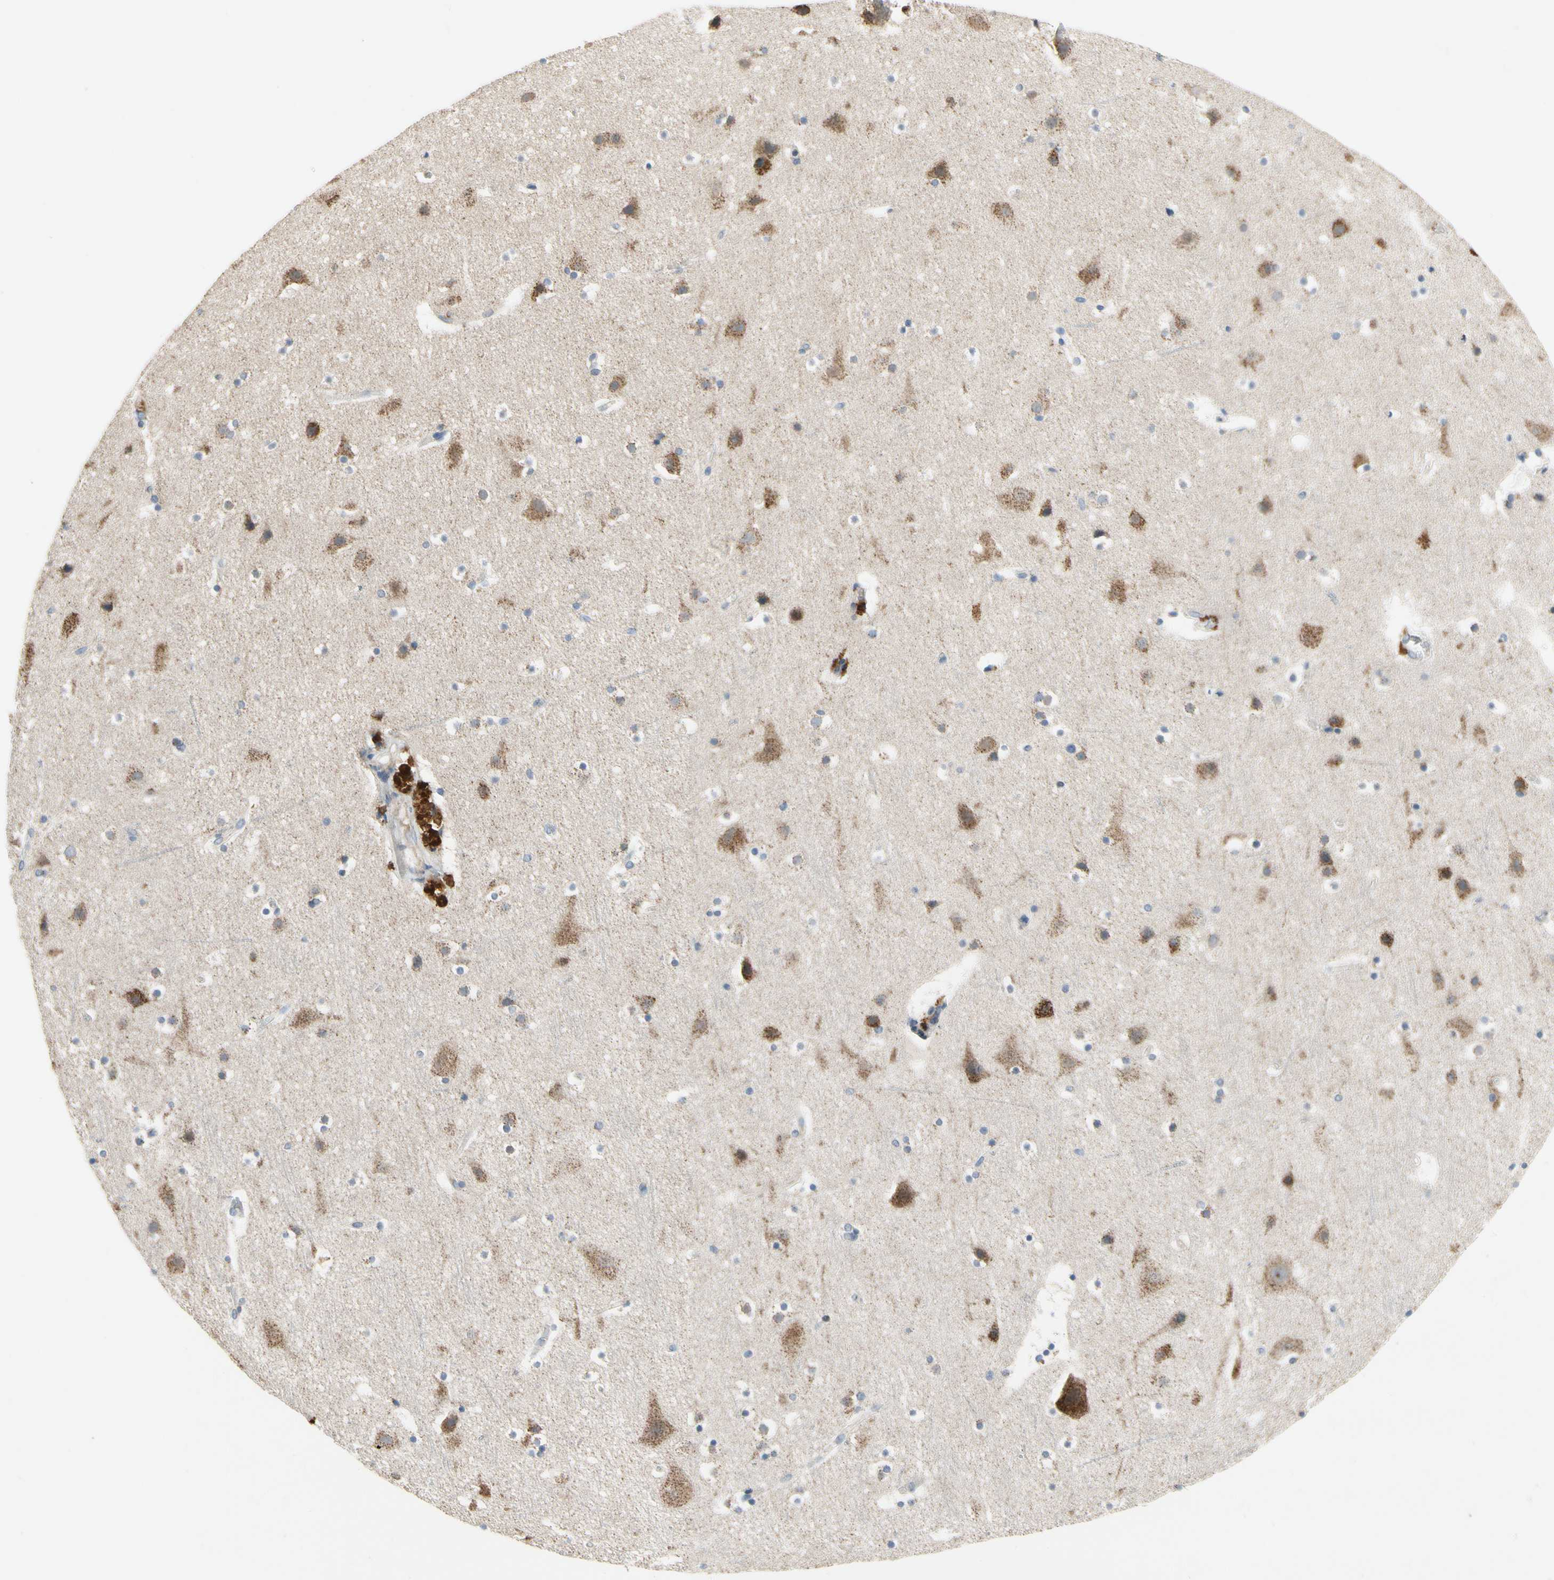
{"staining": {"intensity": "negative", "quantity": "none", "location": "none"}, "tissue": "cerebral cortex", "cell_type": "Endothelial cells", "image_type": "normal", "snomed": [{"axis": "morphology", "description": "Normal tissue, NOS"}, {"axis": "topography", "description": "Cerebral cortex"}], "caption": "This is a histopathology image of immunohistochemistry (IHC) staining of normal cerebral cortex, which shows no expression in endothelial cells.", "gene": "KLHDC8B", "patient": {"sex": "male", "age": 45}}